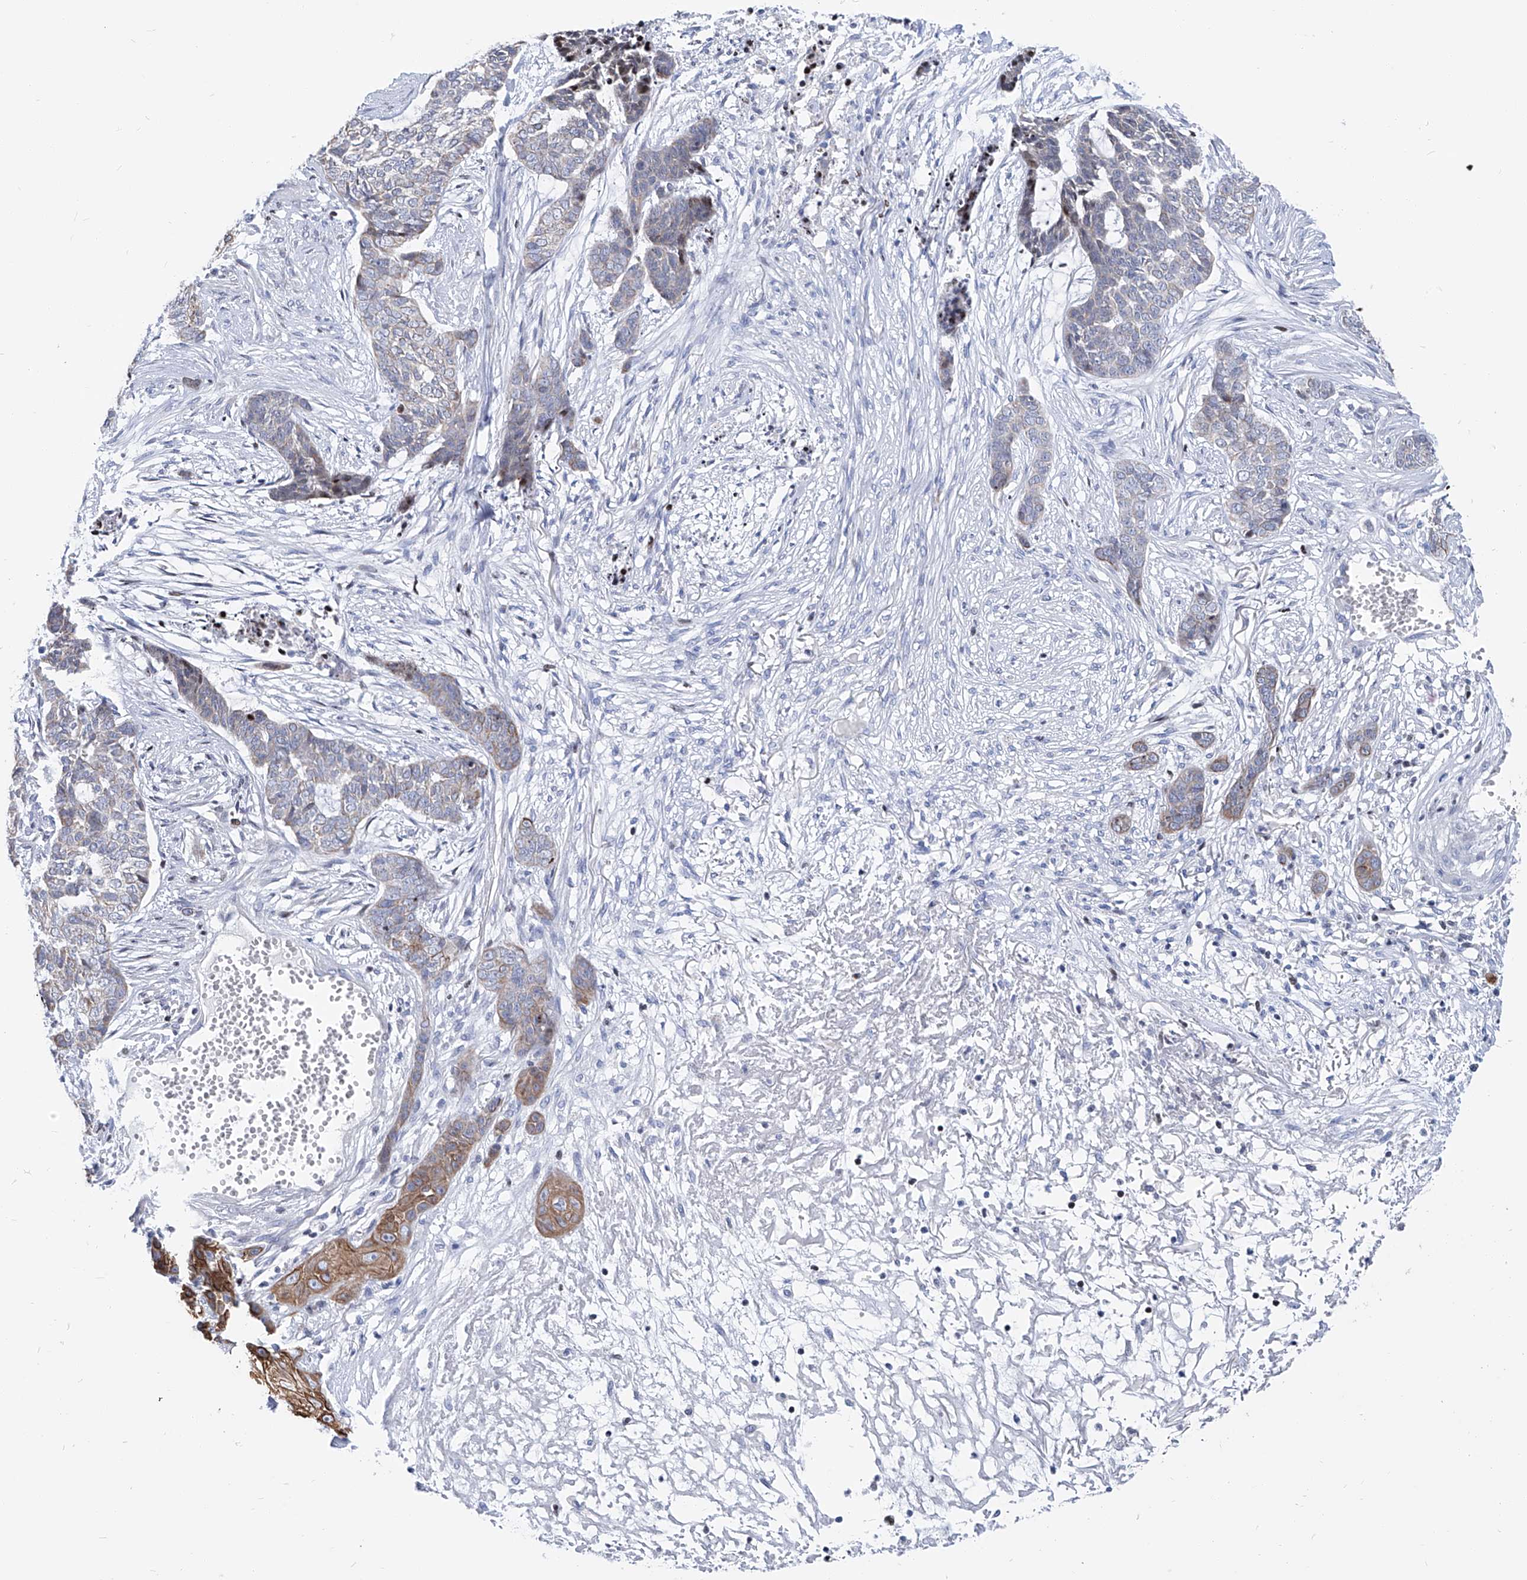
{"staining": {"intensity": "moderate", "quantity": "<25%", "location": "cytoplasmic/membranous"}, "tissue": "skin cancer", "cell_type": "Tumor cells", "image_type": "cancer", "snomed": [{"axis": "morphology", "description": "Basal cell carcinoma"}, {"axis": "topography", "description": "Skin"}], "caption": "The image exhibits staining of basal cell carcinoma (skin), revealing moderate cytoplasmic/membranous protein staining (brown color) within tumor cells.", "gene": "FRS3", "patient": {"sex": "female", "age": 64}}